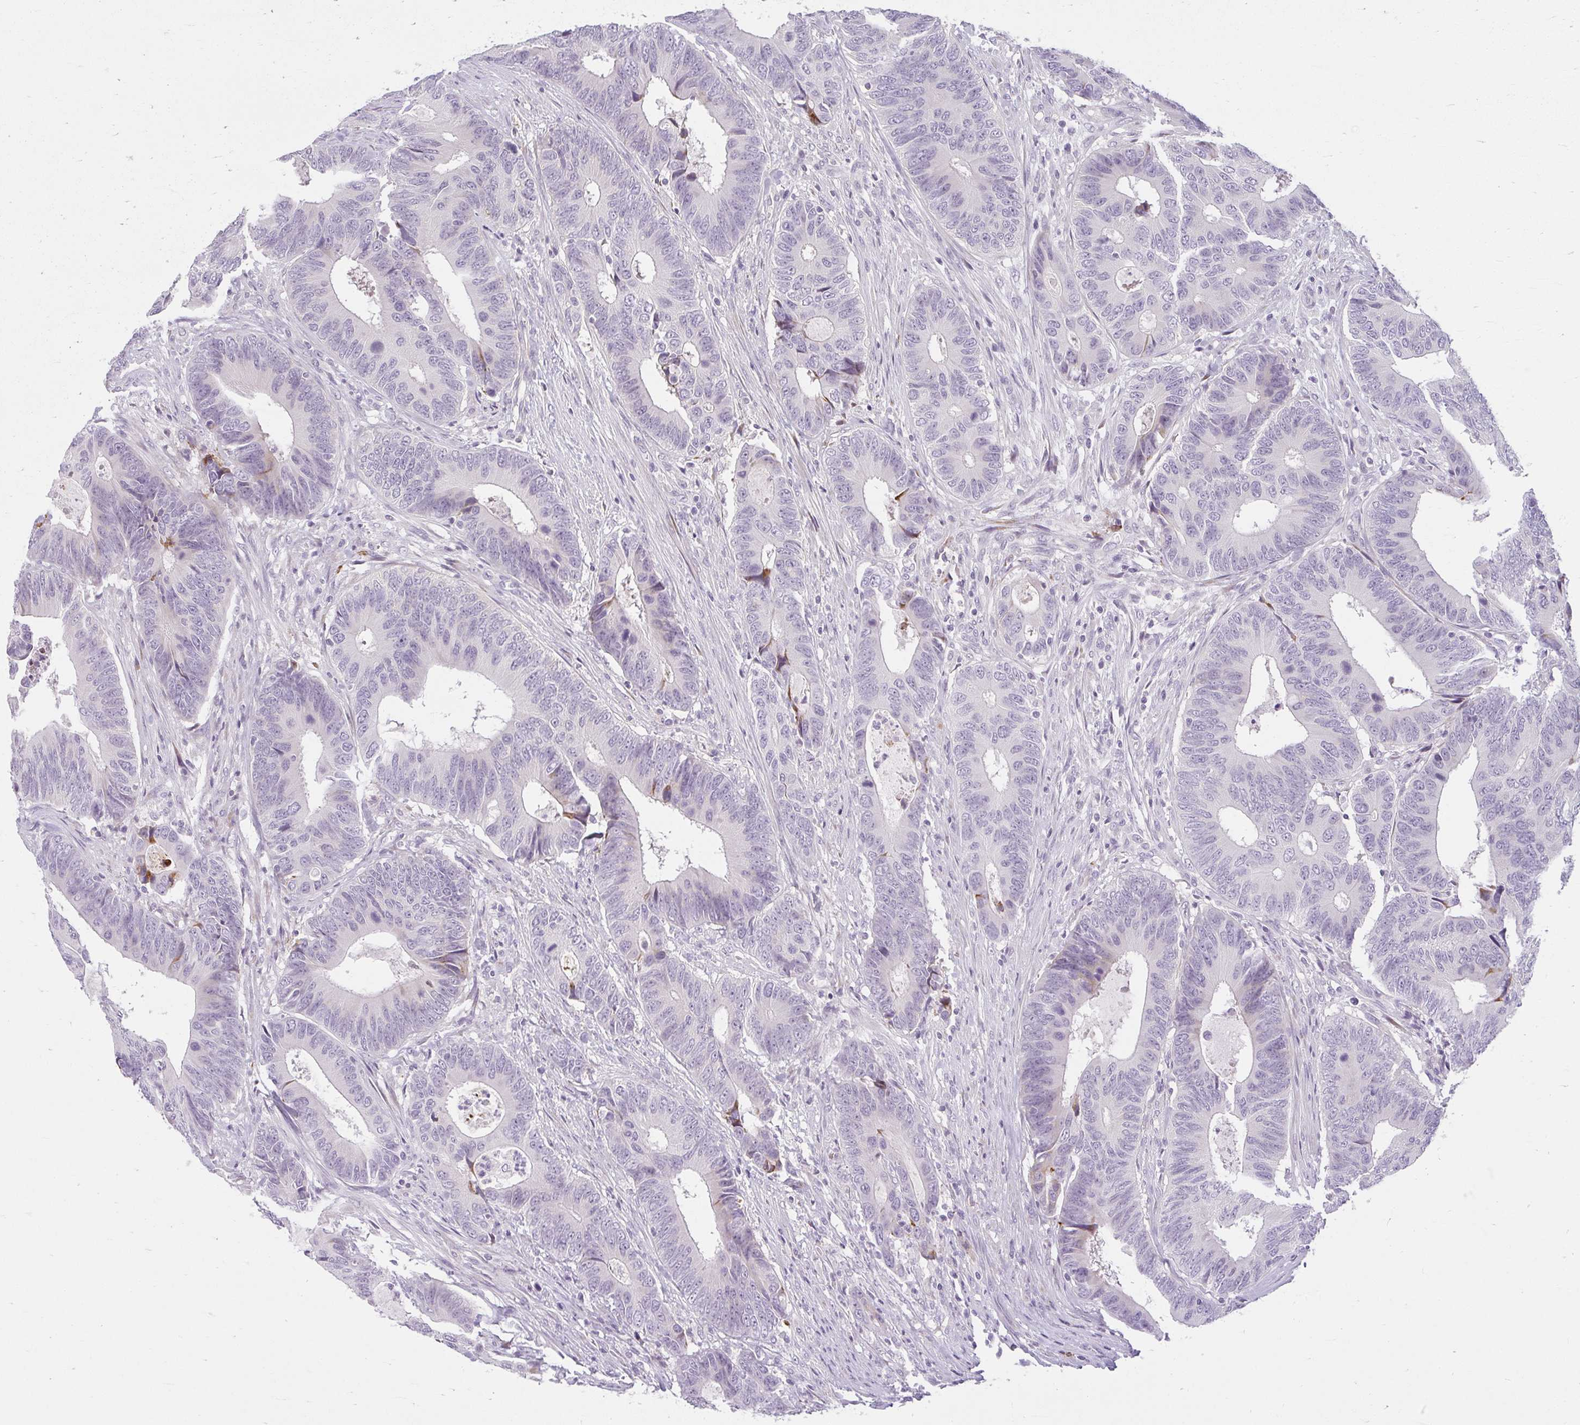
{"staining": {"intensity": "negative", "quantity": "none", "location": "none"}, "tissue": "colorectal cancer", "cell_type": "Tumor cells", "image_type": "cancer", "snomed": [{"axis": "morphology", "description": "Adenocarcinoma, NOS"}, {"axis": "topography", "description": "Colon"}], "caption": "High power microscopy histopathology image of an immunohistochemistry micrograph of colorectal adenocarcinoma, revealing no significant positivity in tumor cells. (Brightfield microscopy of DAB (3,3'-diaminobenzidine) immunohistochemistry at high magnification).", "gene": "ZFYVE26", "patient": {"sex": "male", "age": 87}}